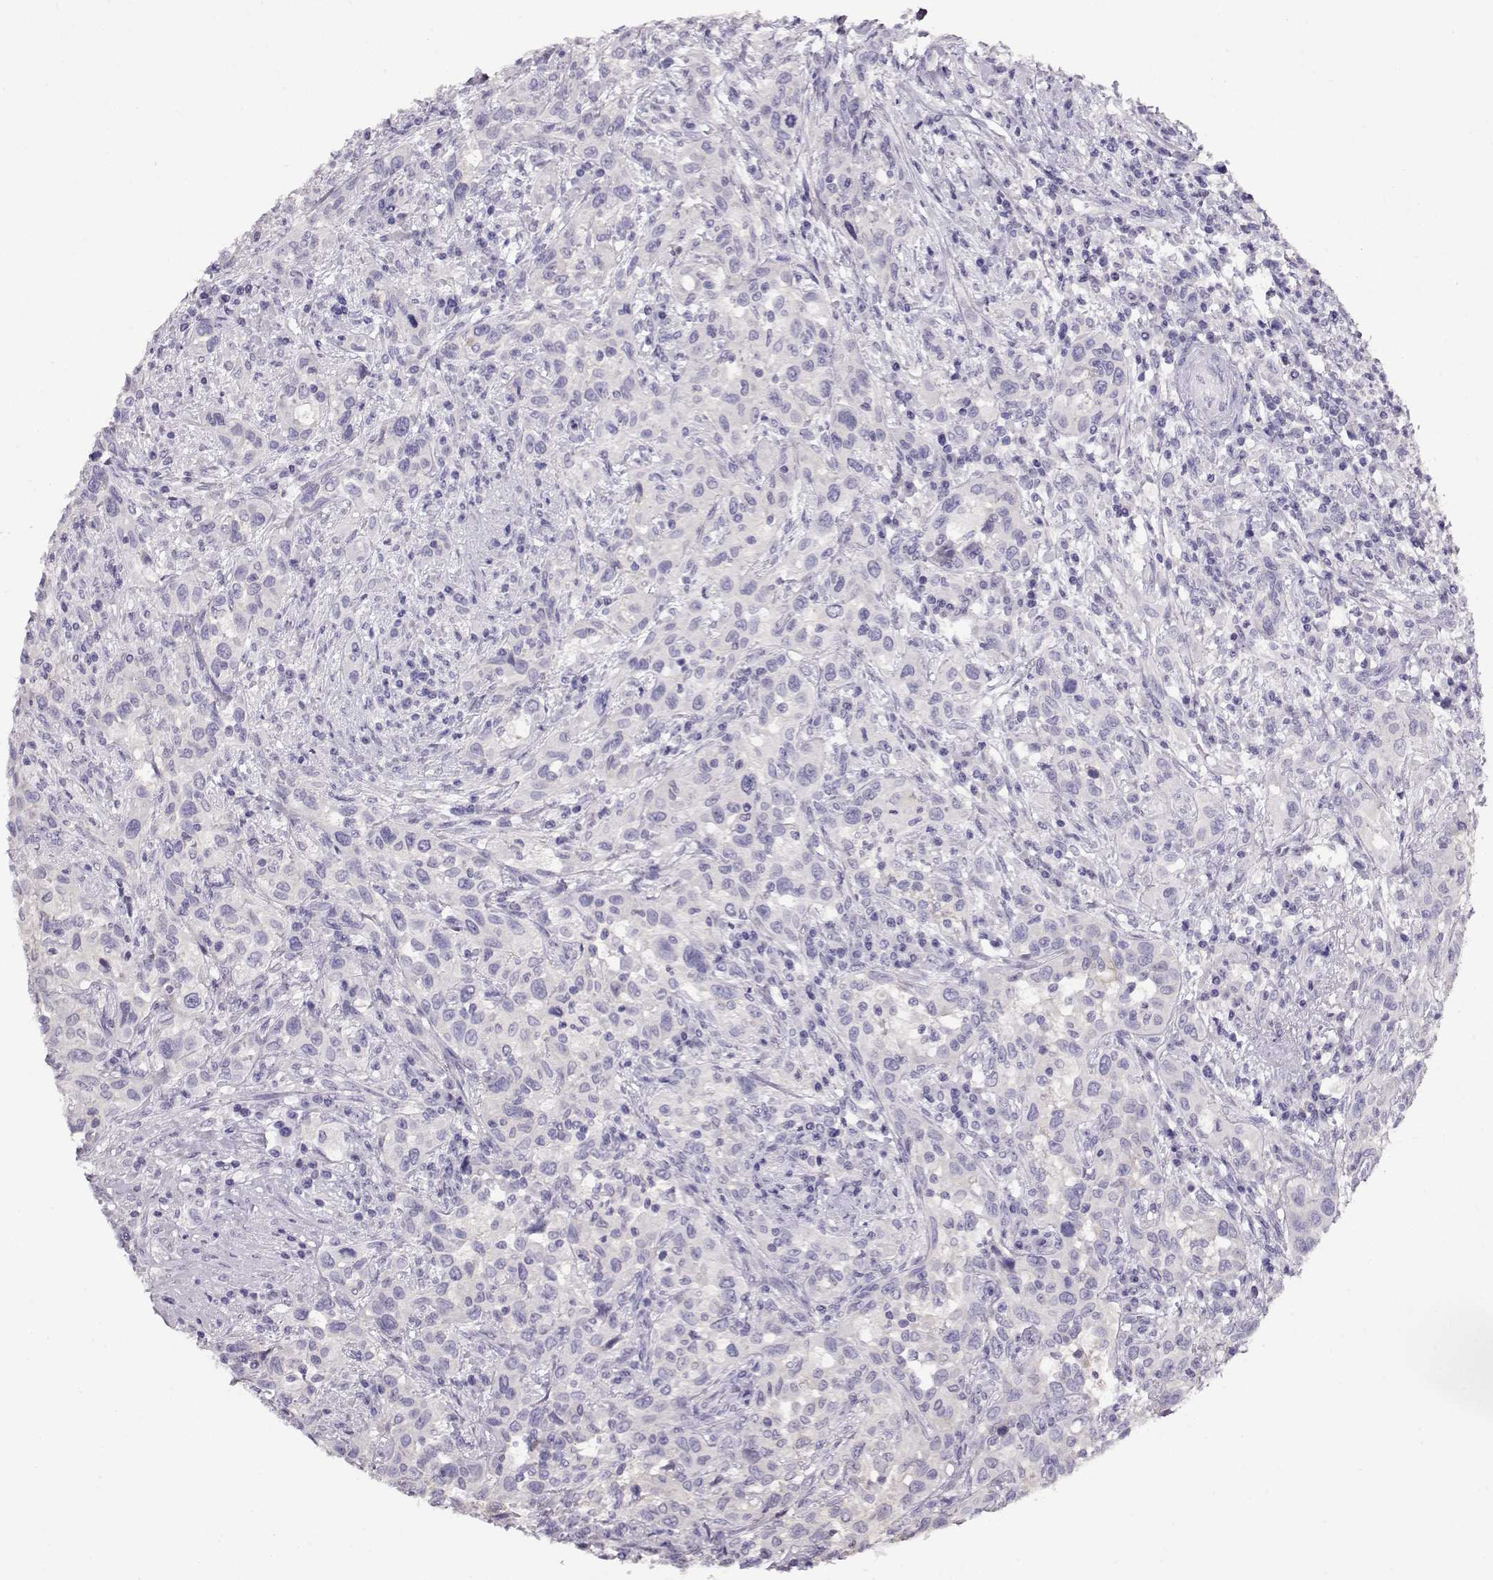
{"staining": {"intensity": "negative", "quantity": "none", "location": "none"}, "tissue": "urothelial cancer", "cell_type": "Tumor cells", "image_type": "cancer", "snomed": [{"axis": "morphology", "description": "Urothelial carcinoma, NOS"}, {"axis": "morphology", "description": "Urothelial carcinoma, High grade"}, {"axis": "topography", "description": "Urinary bladder"}], "caption": "An immunohistochemistry image of transitional cell carcinoma is shown. There is no staining in tumor cells of transitional cell carcinoma.", "gene": "NDRG4", "patient": {"sex": "female", "age": 64}}